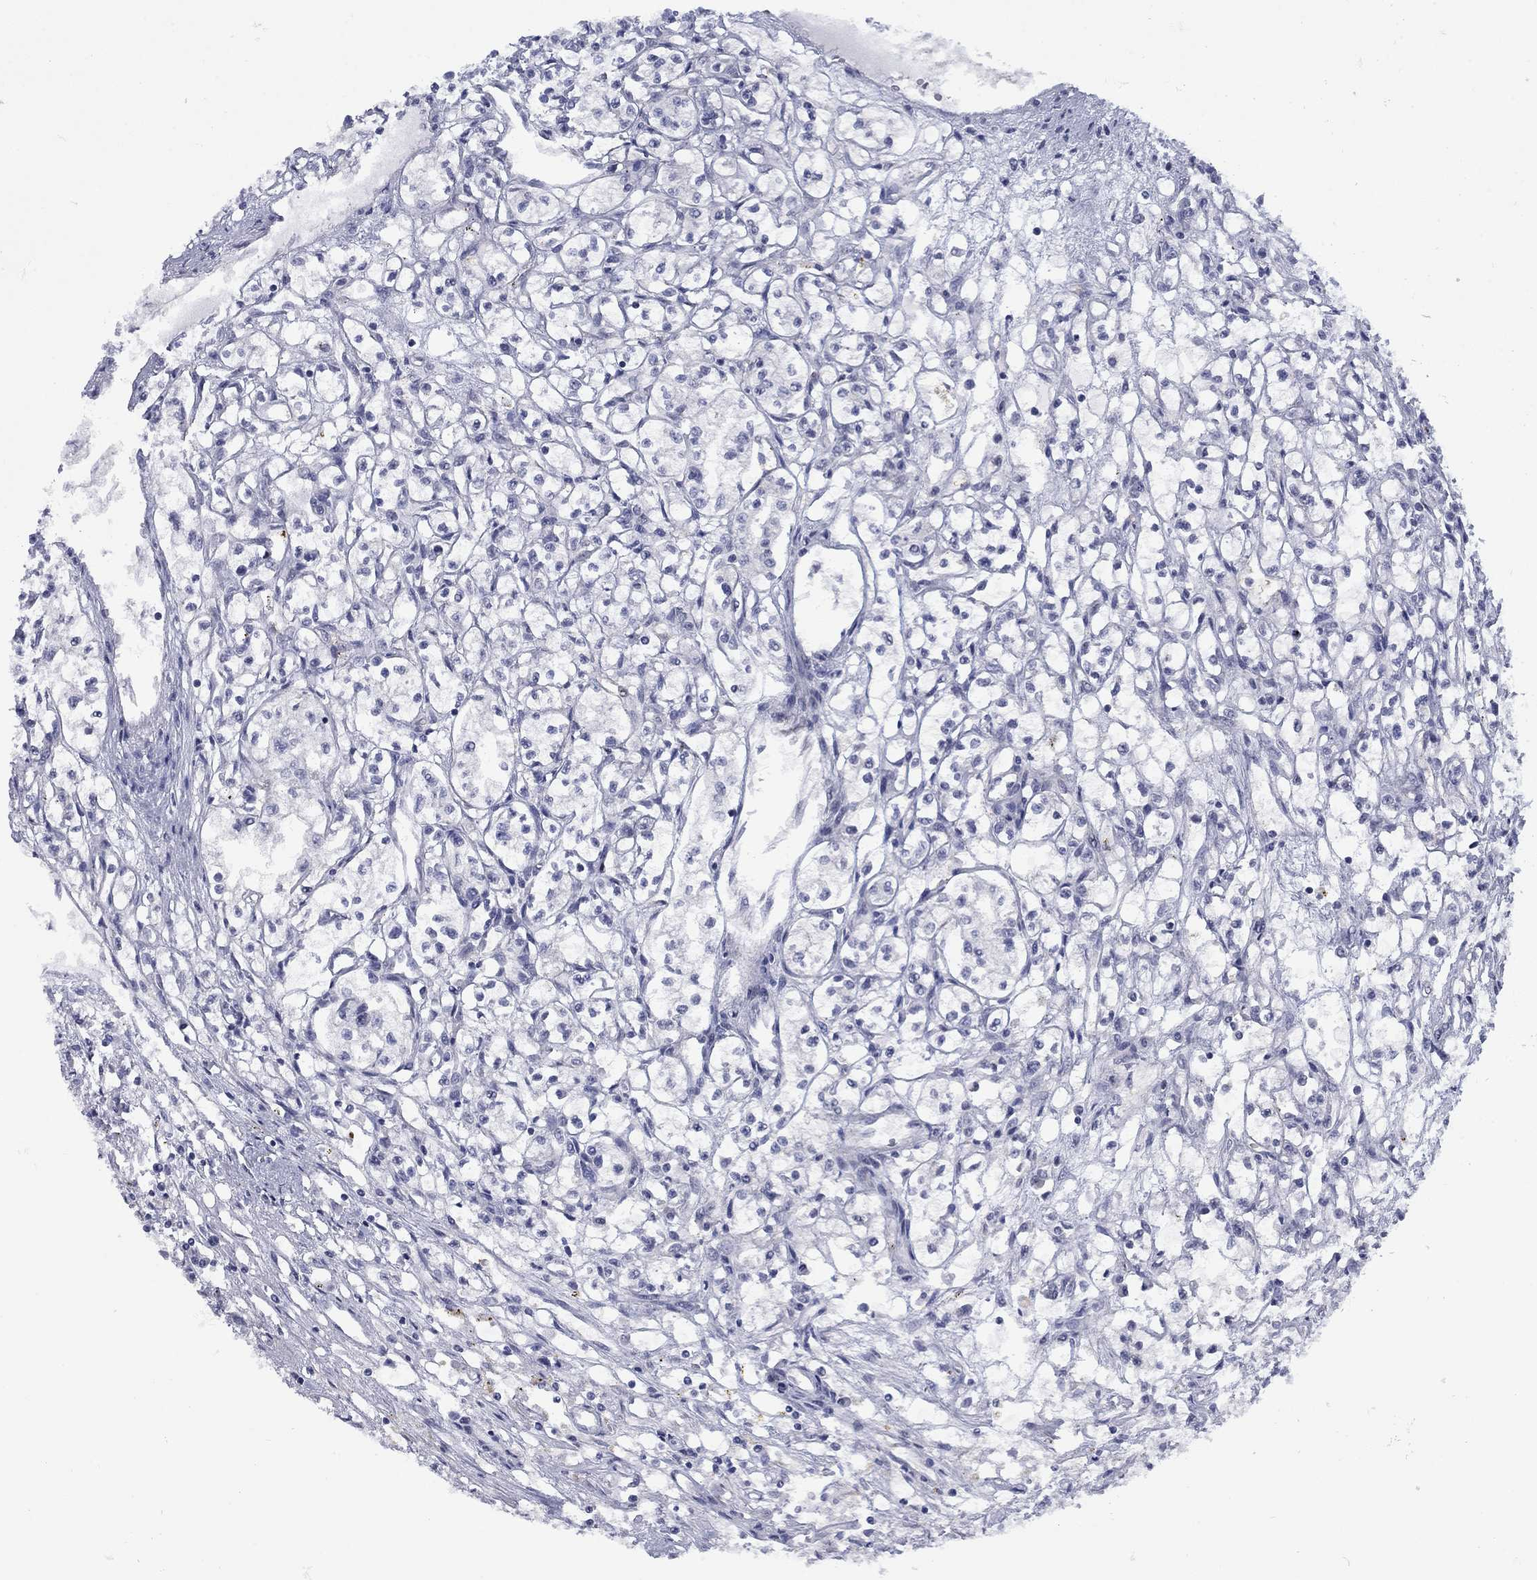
{"staining": {"intensity": "negative", "quantity": "none", "location": "none"}, "tissue": "renal cancer", "cell_type": "Tumor cells", "image_type": "cancer", "snomed": [{"axis": "morphology", "description": "Adenocarcinoma, NOS"}, {"axis": "topography", "description": "Kidney"}], "caption": "The histopathology image displays no staining of tumor cells in renal cancer. The staining is performed using DAB brown chromogen with nuclei counter-stained in using hematoxylin.", "gene": "FXR1", "patient": {"sex": "male", "age": 56}}